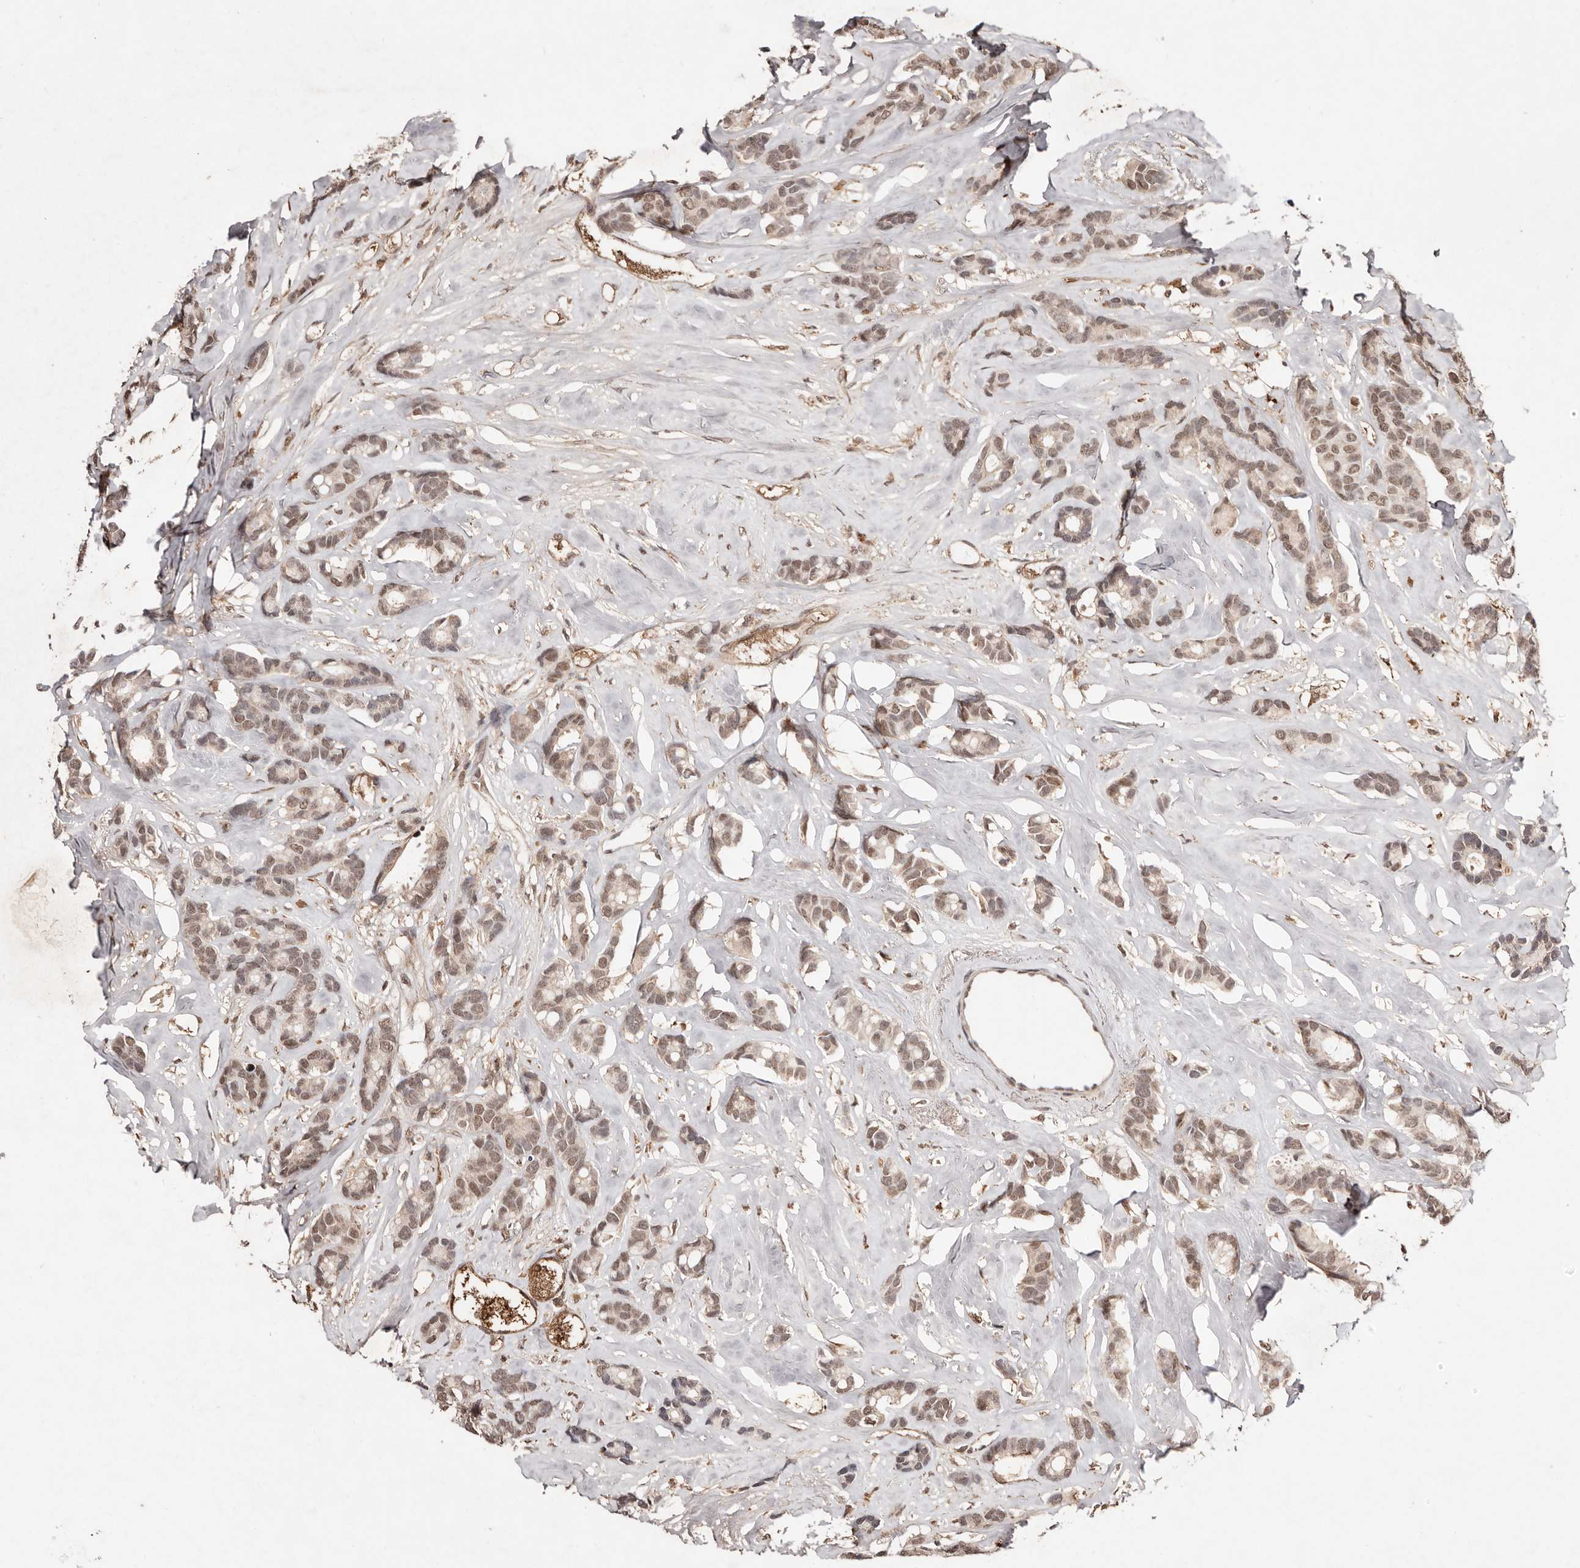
{"staining": {"intensity": "moderate", "quantity": ">75%", "location": "nuclear"}, "tissue": "breast cancer", "cell_type": "Tumor cells", "image_type": "cancer", "snomed": [{"axis": "morphology", "description": "Duct carcinoma"}, {"axis": "topography", "description": "Breast"}], "caption": "Infiltrating ductal carcinoma (breast) stained with a brown dye reveals moderate nuclear positive positivity in about >75% of tumor cells.", "gene": "BICRAL", "patient": {"sex": "female", "age": 87}}